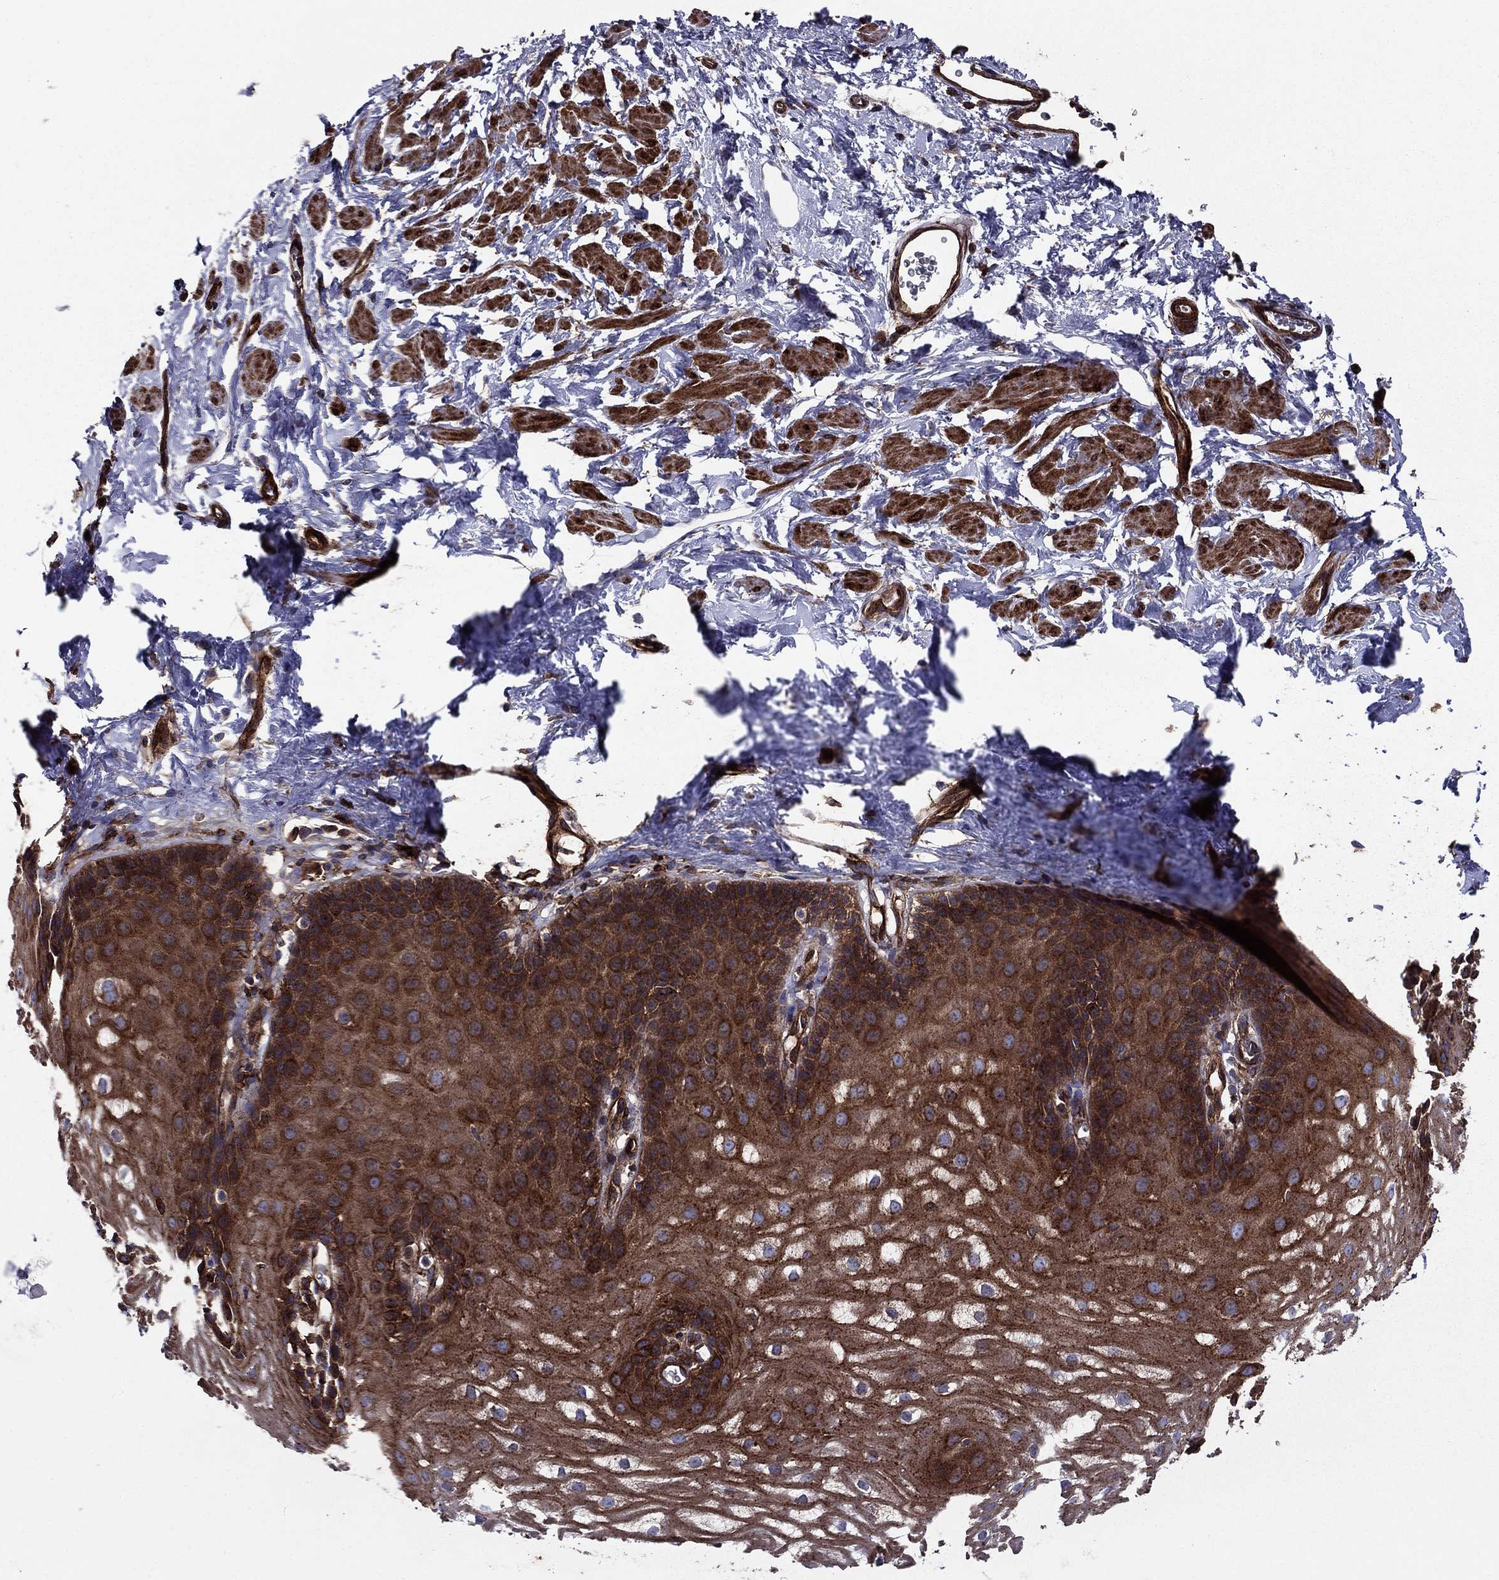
{"staining": {"intensity": "strong", "quantity": ">75%", "location": "cytoplasmic/membranous"}, "tissue": "esophagus", "cell_type": "Squamous epithelial cells", "image_type": "normal", "snomed": [{"axis": "morphology", "description": "Normal tissue, NOS"}, {"axis": "topography", "description": "Esophagus"}], "caption": "Benign esophagus was stained to show a protein in brown. There is high levels of strong cytoplasmic/membranous positivity in approximately >75% of squamous epithelial cells.", "gene": "EHBP1L1", "patient": {"sex": "male", "age": 64}}